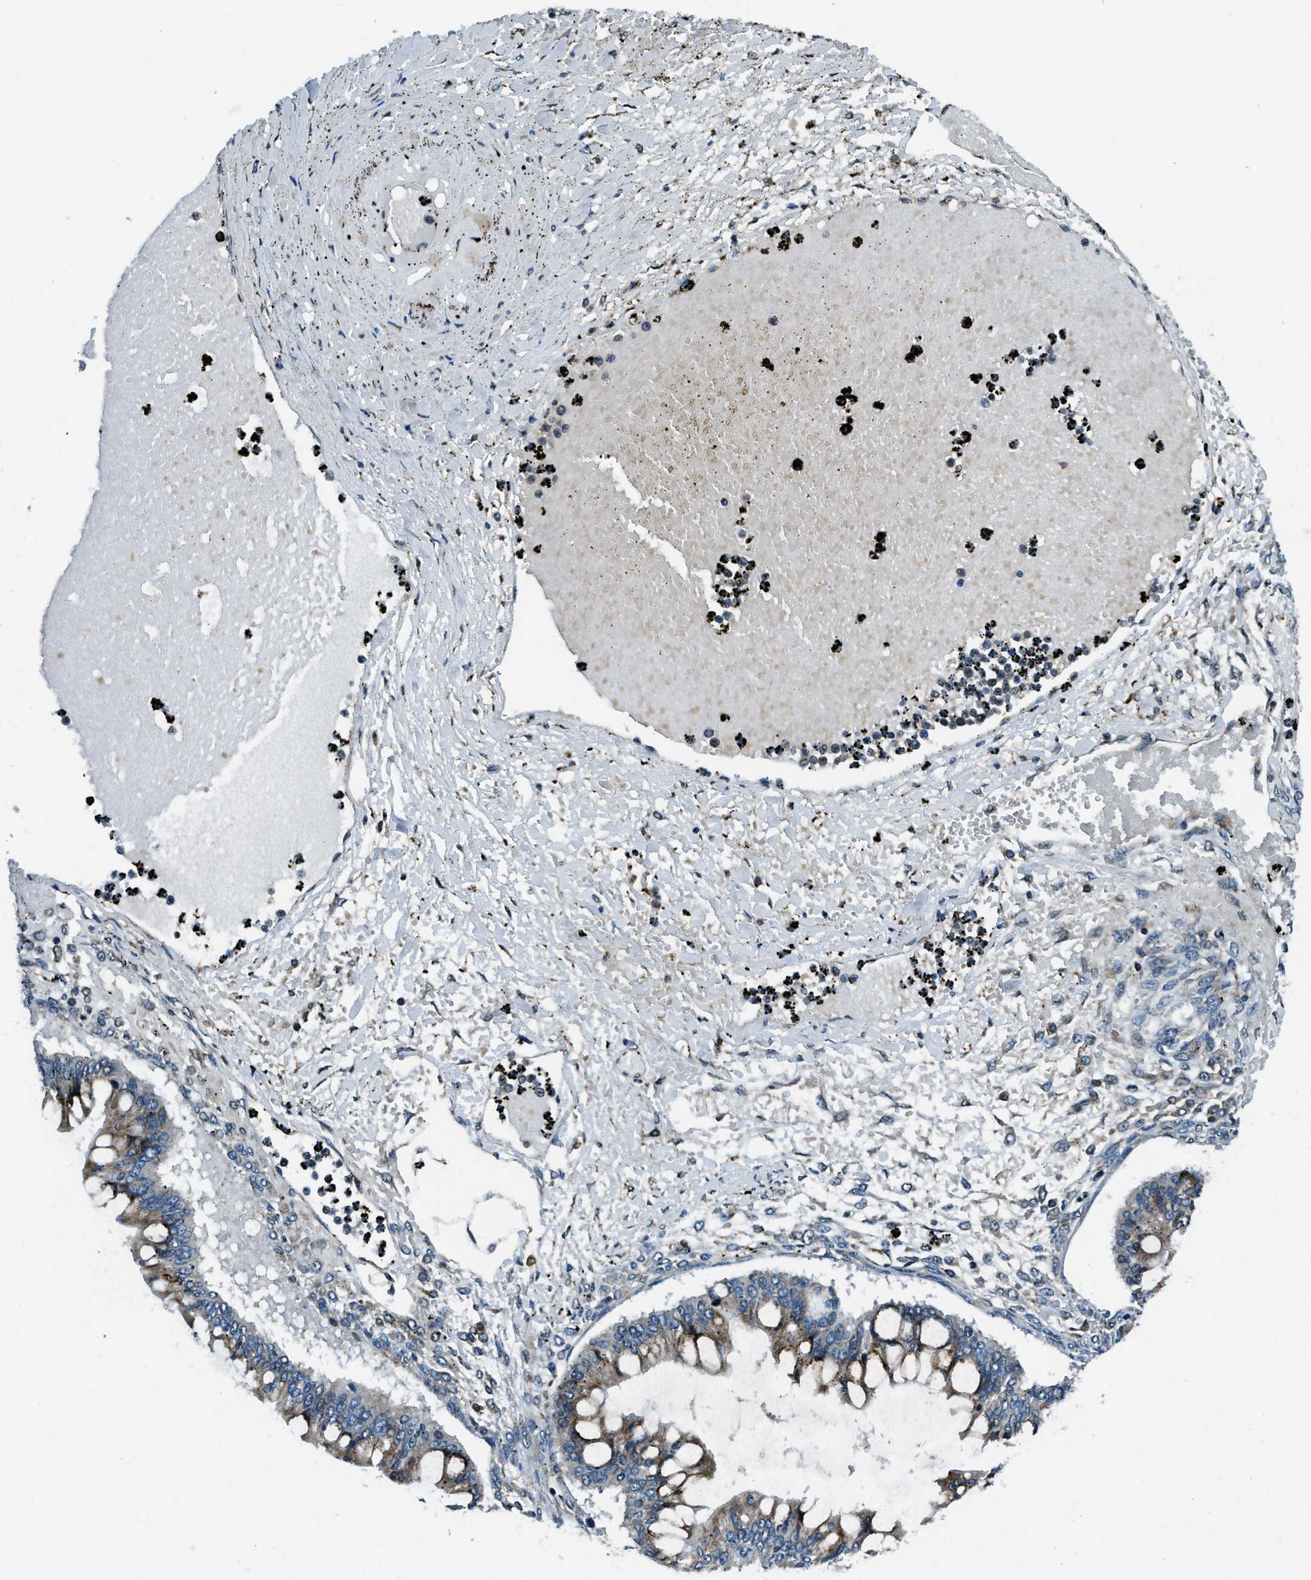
{"staining": {"intensity": "weak", "quantity": ">75%", "location": "cytoplasmic/membranous"}, "tissue": "ovarian cancer", "cell_type": "Tumor cells", "image_type": "cancer", "snomed": [{"axis": "morphology", "description": "Cystadenocarcinoma, mucinous, NOS"}, {"axis": "topography", "description": "Ovary"}], "caption": "Immunohistochemical staining of ovarian cancer (mucinous cystadenocarcinoma) reveals low levels of weak cytoplasmic/membranous protein expression in approximately >75% of tumor cells.", "gene": "ACTL9", "patient": {"sex": "female", "age": 73}}